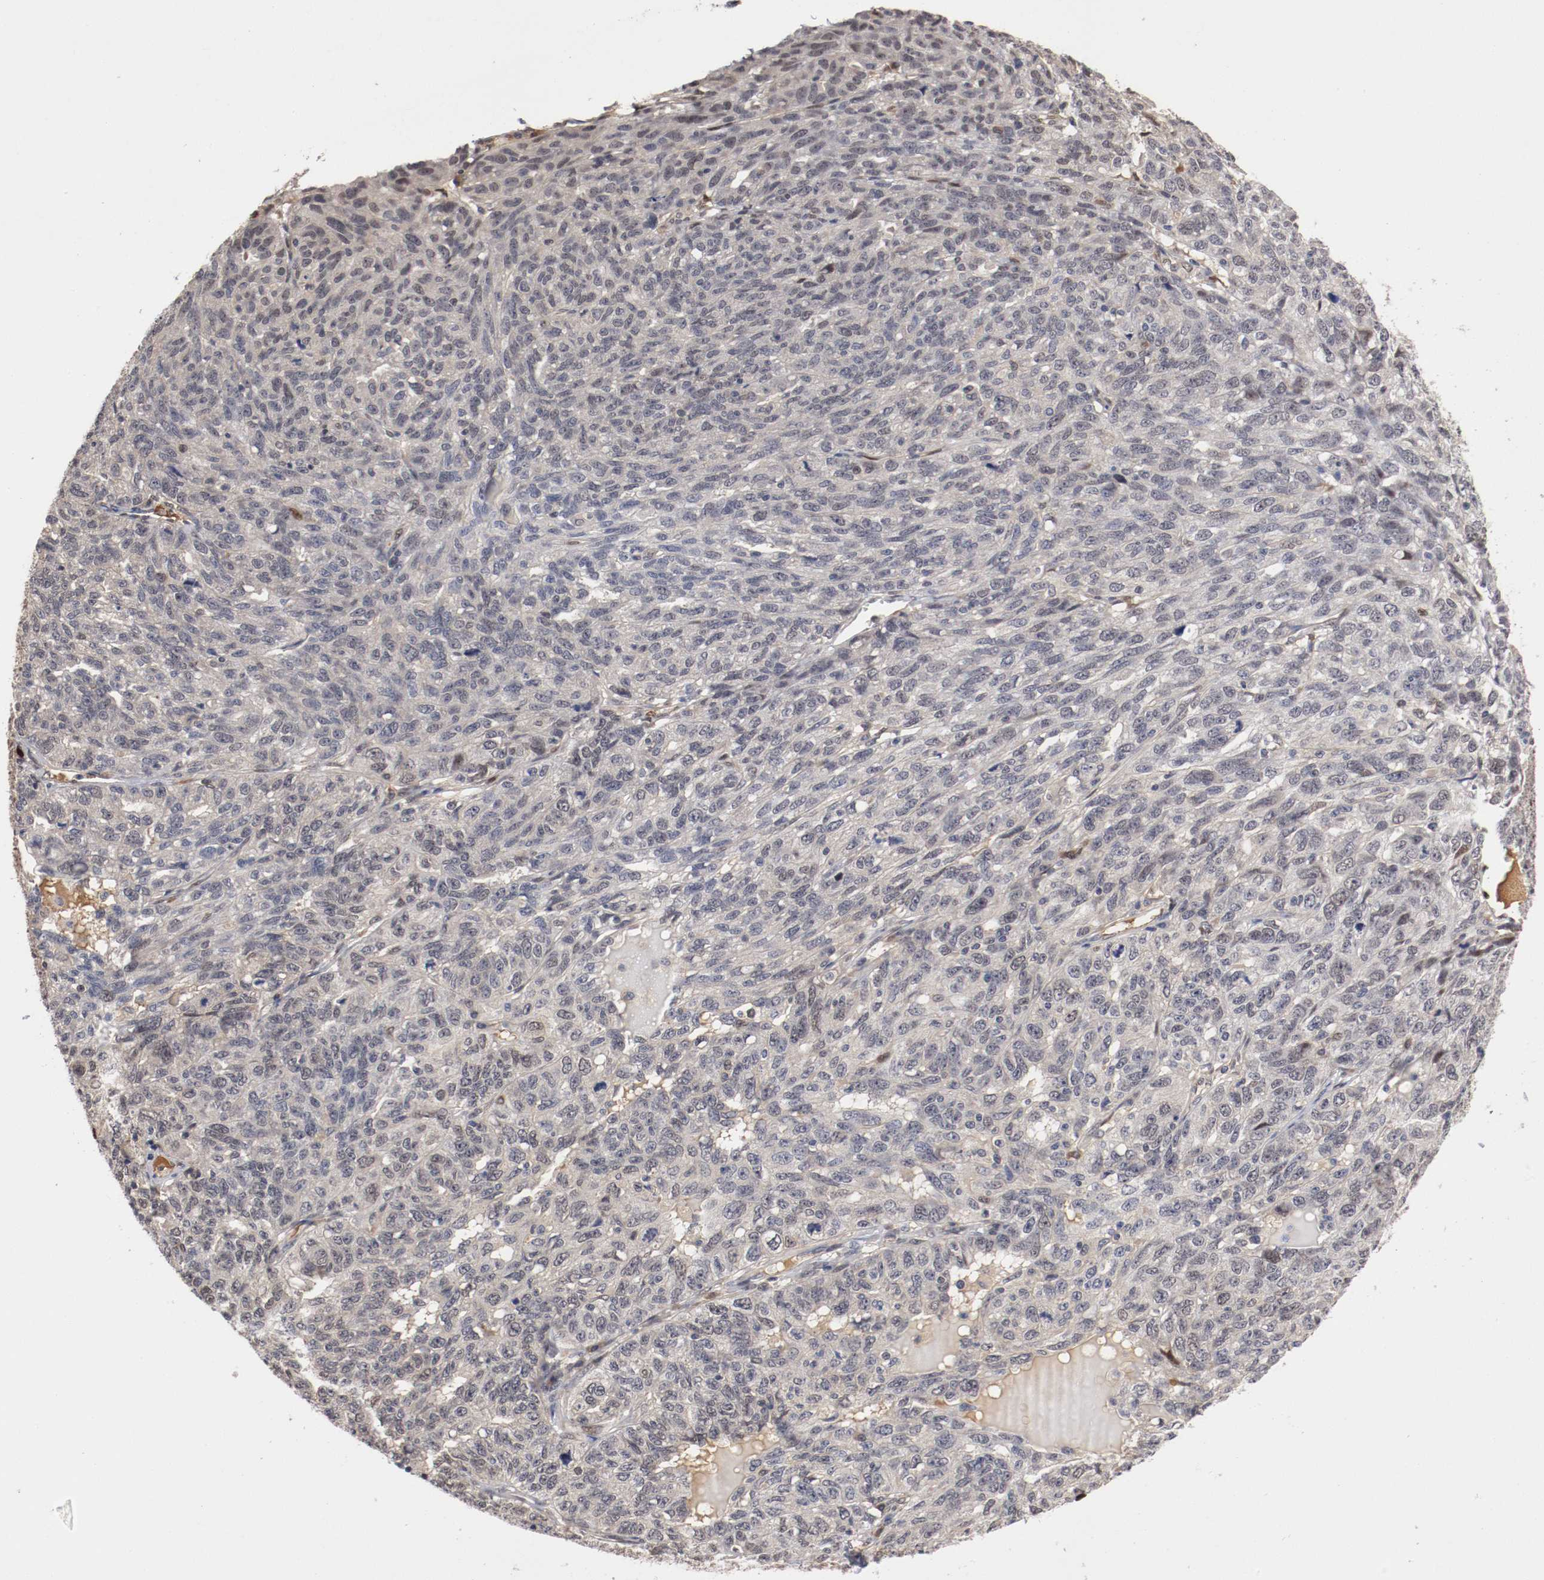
{"staining": {"intensity": "weak", "quantity": "<25%", "location": "cytoplasmic/membranous"}, "tissue": "ovarian cancer", "cell_type": "Tumor cells", "image_type": "cancer", "snomed": [{"axis": "morphology", "description": "Cystadenocarcinoma, serous, NOS"}, {"axis": "topography", "description": "Ovary"}], "caption": "Tumor cells are negative for protein expression in human ovarian serous cystadenocarcinoma.", "gene": "DNMT3B", "patient": {"sex": "female", "age": 71}}